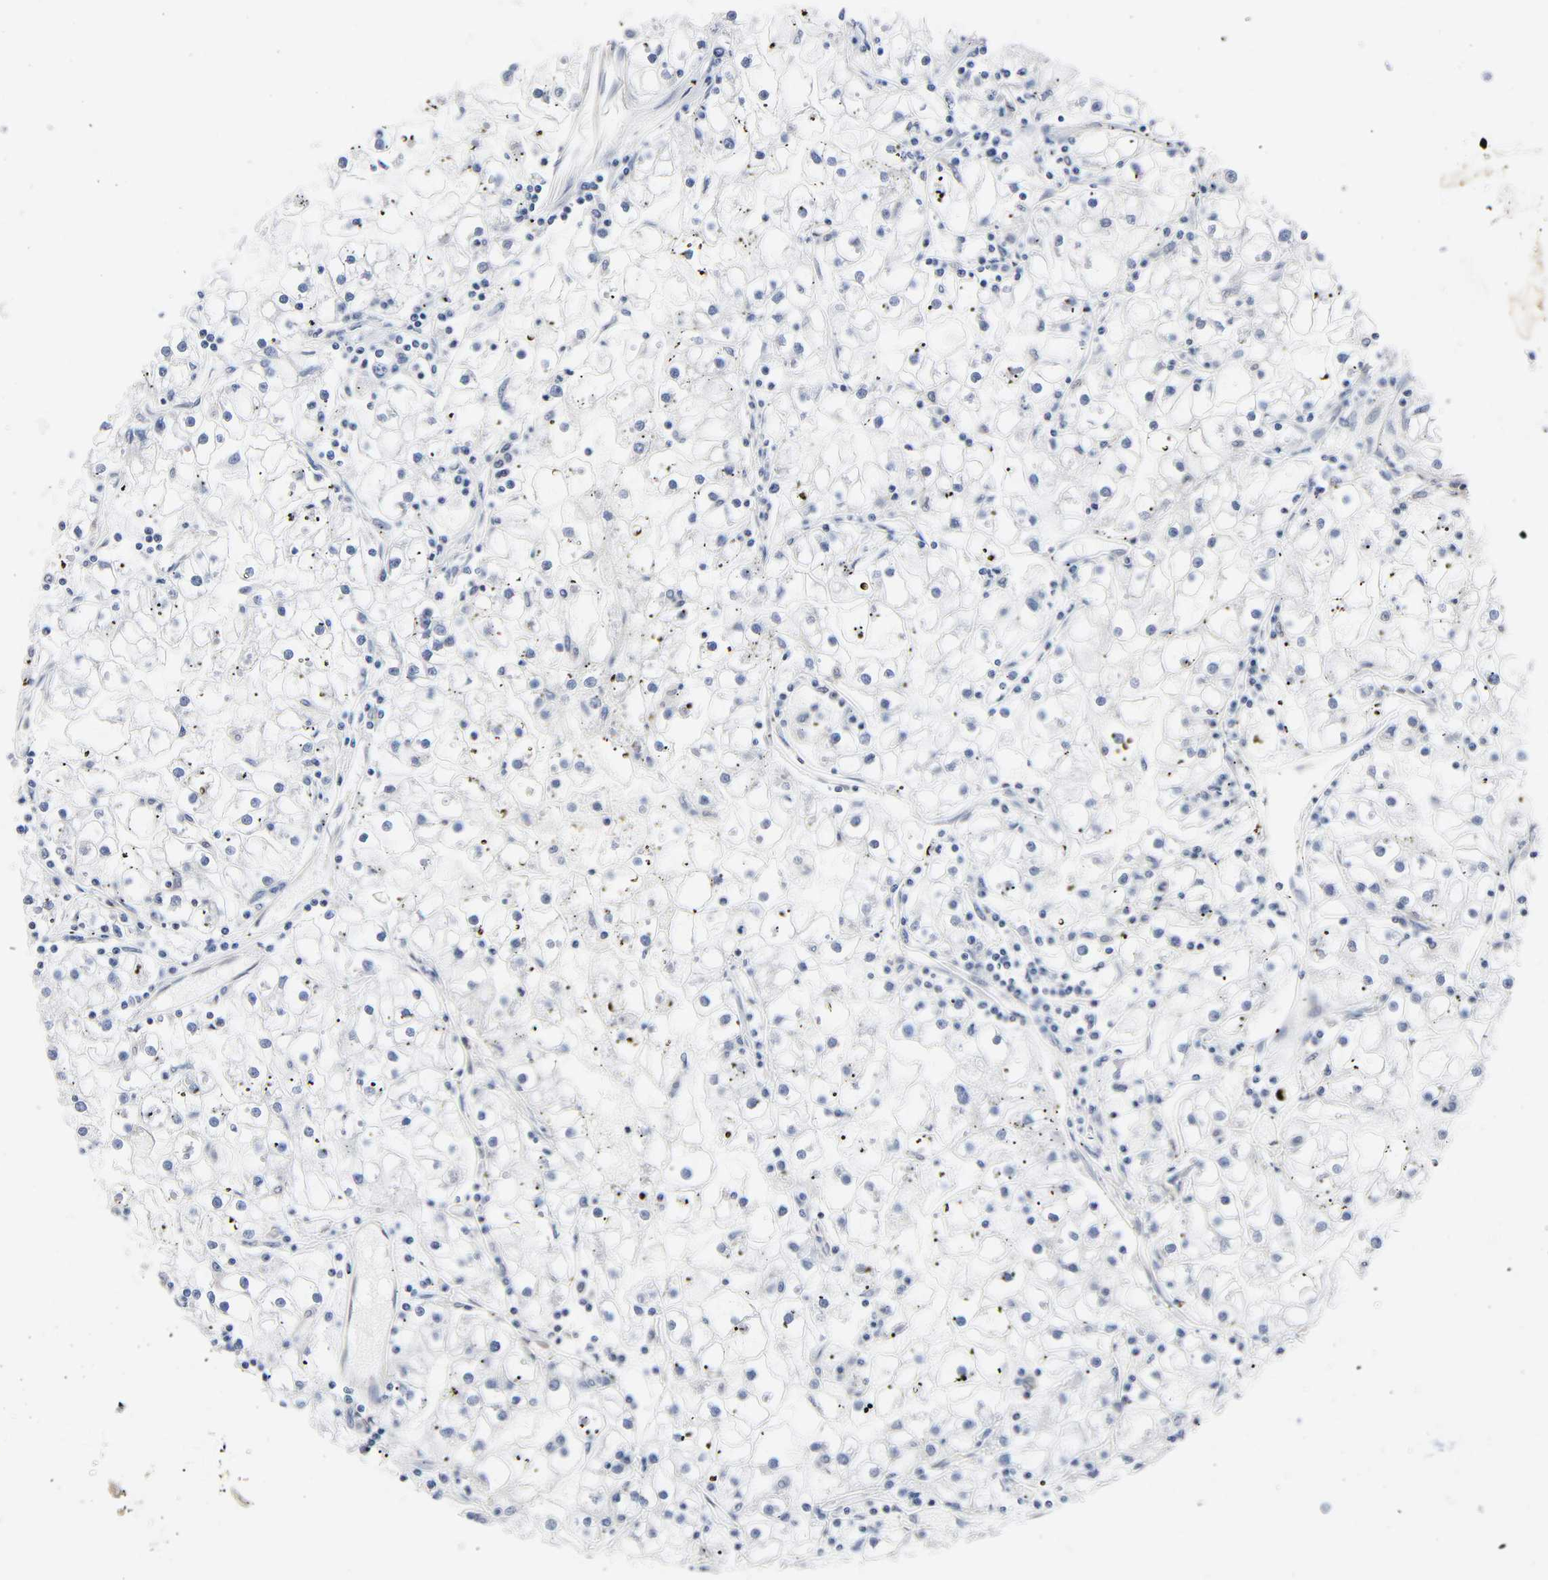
{"staining": {"intensity": "moderate", "quantity": "25%-75%", "location": "cytoplasmic/membranous"}, "tissue": "renal cancer", "cell_type": "Tumor cells", "image_type": "cancer", "snomed": [{"axis": "morphology", "description": "Adenocarcinoma, NOS"}, {"axis": "topography", "description": "Kidney"}], "caption": "Protein expression analysis of renal cancer shows moderate cytoplasmic/membranous expression in approximately 25%-75% of tumor cells.", "gene": "DDX10", "patient": {"sex": "male", "age": 56}}